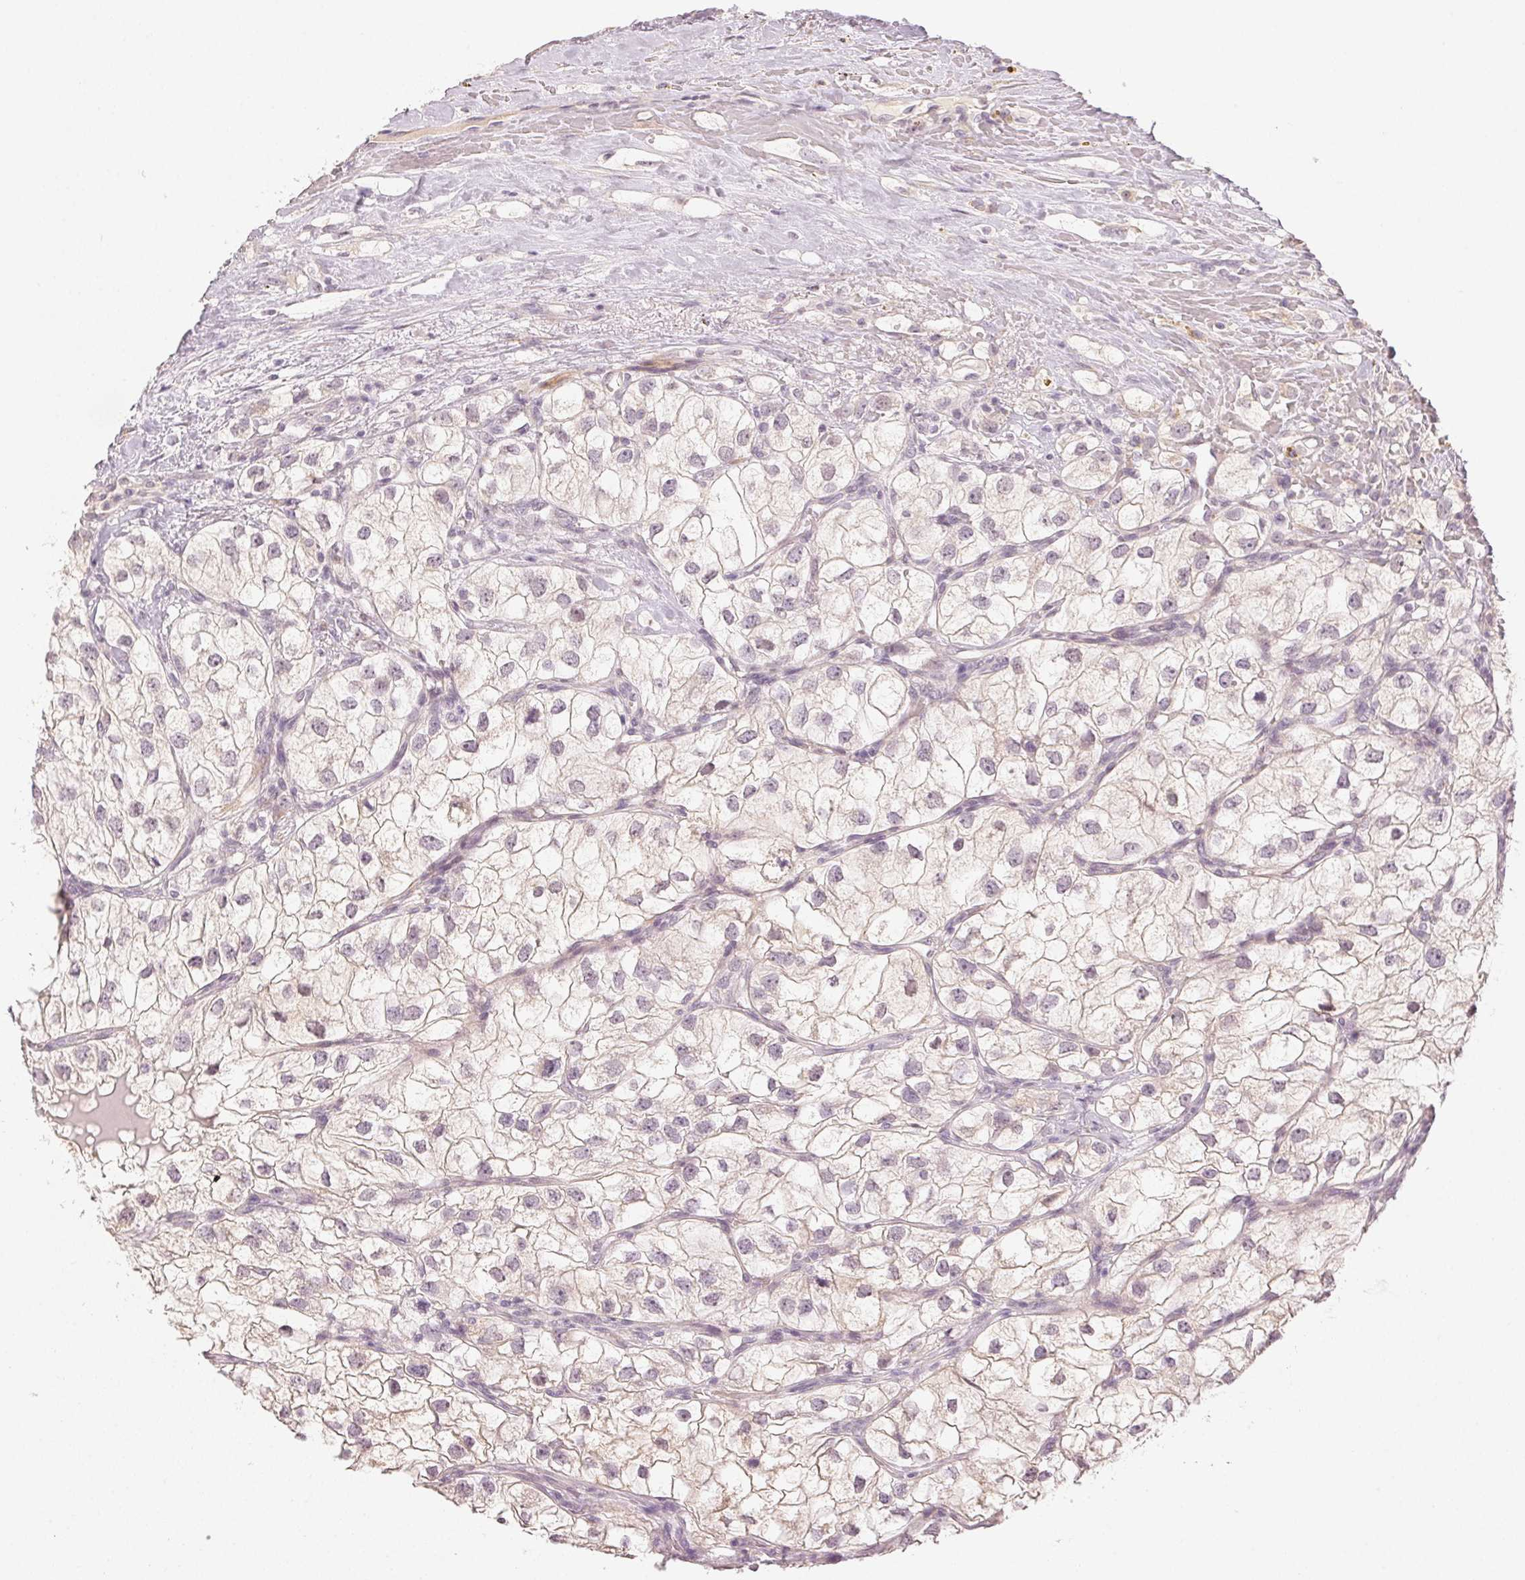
{"staining": {"intensity": "negative", "quantity": "none", "location": "none"}, "tissue": "renal cancer", "cell_type": "Tumor cells", "image_type": "cancer", "snomed": [{"axis": "morphology", "description": "Adenocarcinoma, NOS"}, {"axis": "topography", "description": "Kidney"}], "caption": "The image reveals no significant expression in tumor cells of renal adenocarcinoma.", "gene": "MAP1LC3A", "patient": {"sex": "male", "age": 59}}